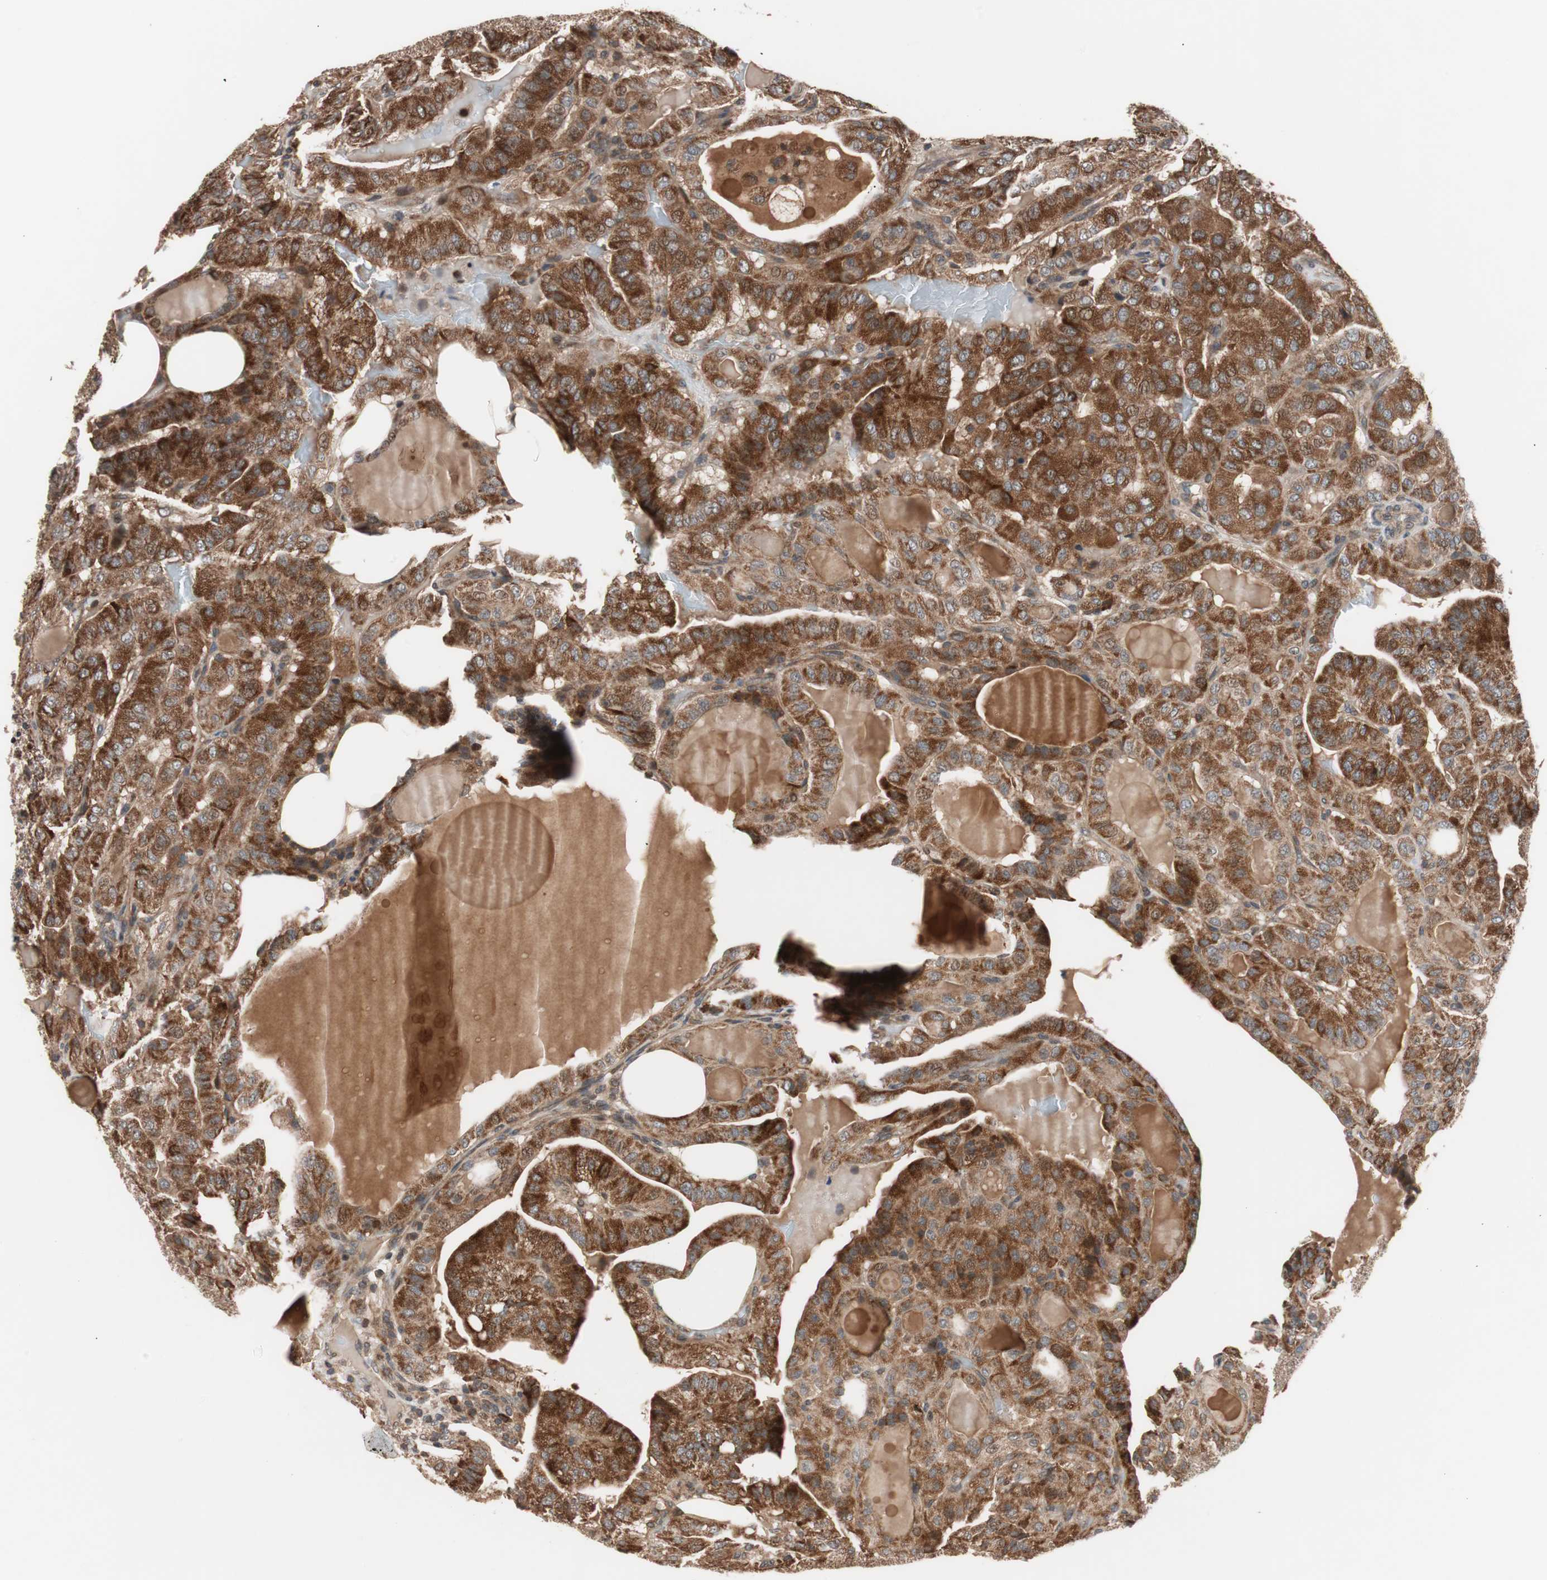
{"staining": {"intensity": "strong", "quantity": ">75%", "location": "cytoplasmic/membranous"}, "tissue": "thyroid cancer", "cell_type": "Tumor cells", "image_type": "cancer", "snomed": [{"axis": "morphology", "description": "Papillary adenocarcinoma, NOS"}, {"axis": "topography", "description": "Thyroid gland"}], "caption": "The histopathology image demonstrates a brown stain indicating the presence of a protein in the cytoplasmic/membranous of tumor cells in thyroid cancer. The staining was performed using DAB (3,3'-diaminobenzidine) to visualize the protein expression in brown, while the nuclei were stained in blue with hematoxylin (Magnification: 20x).", "gene": "NF2", "patient": {"sex": "male", "age": 77}}